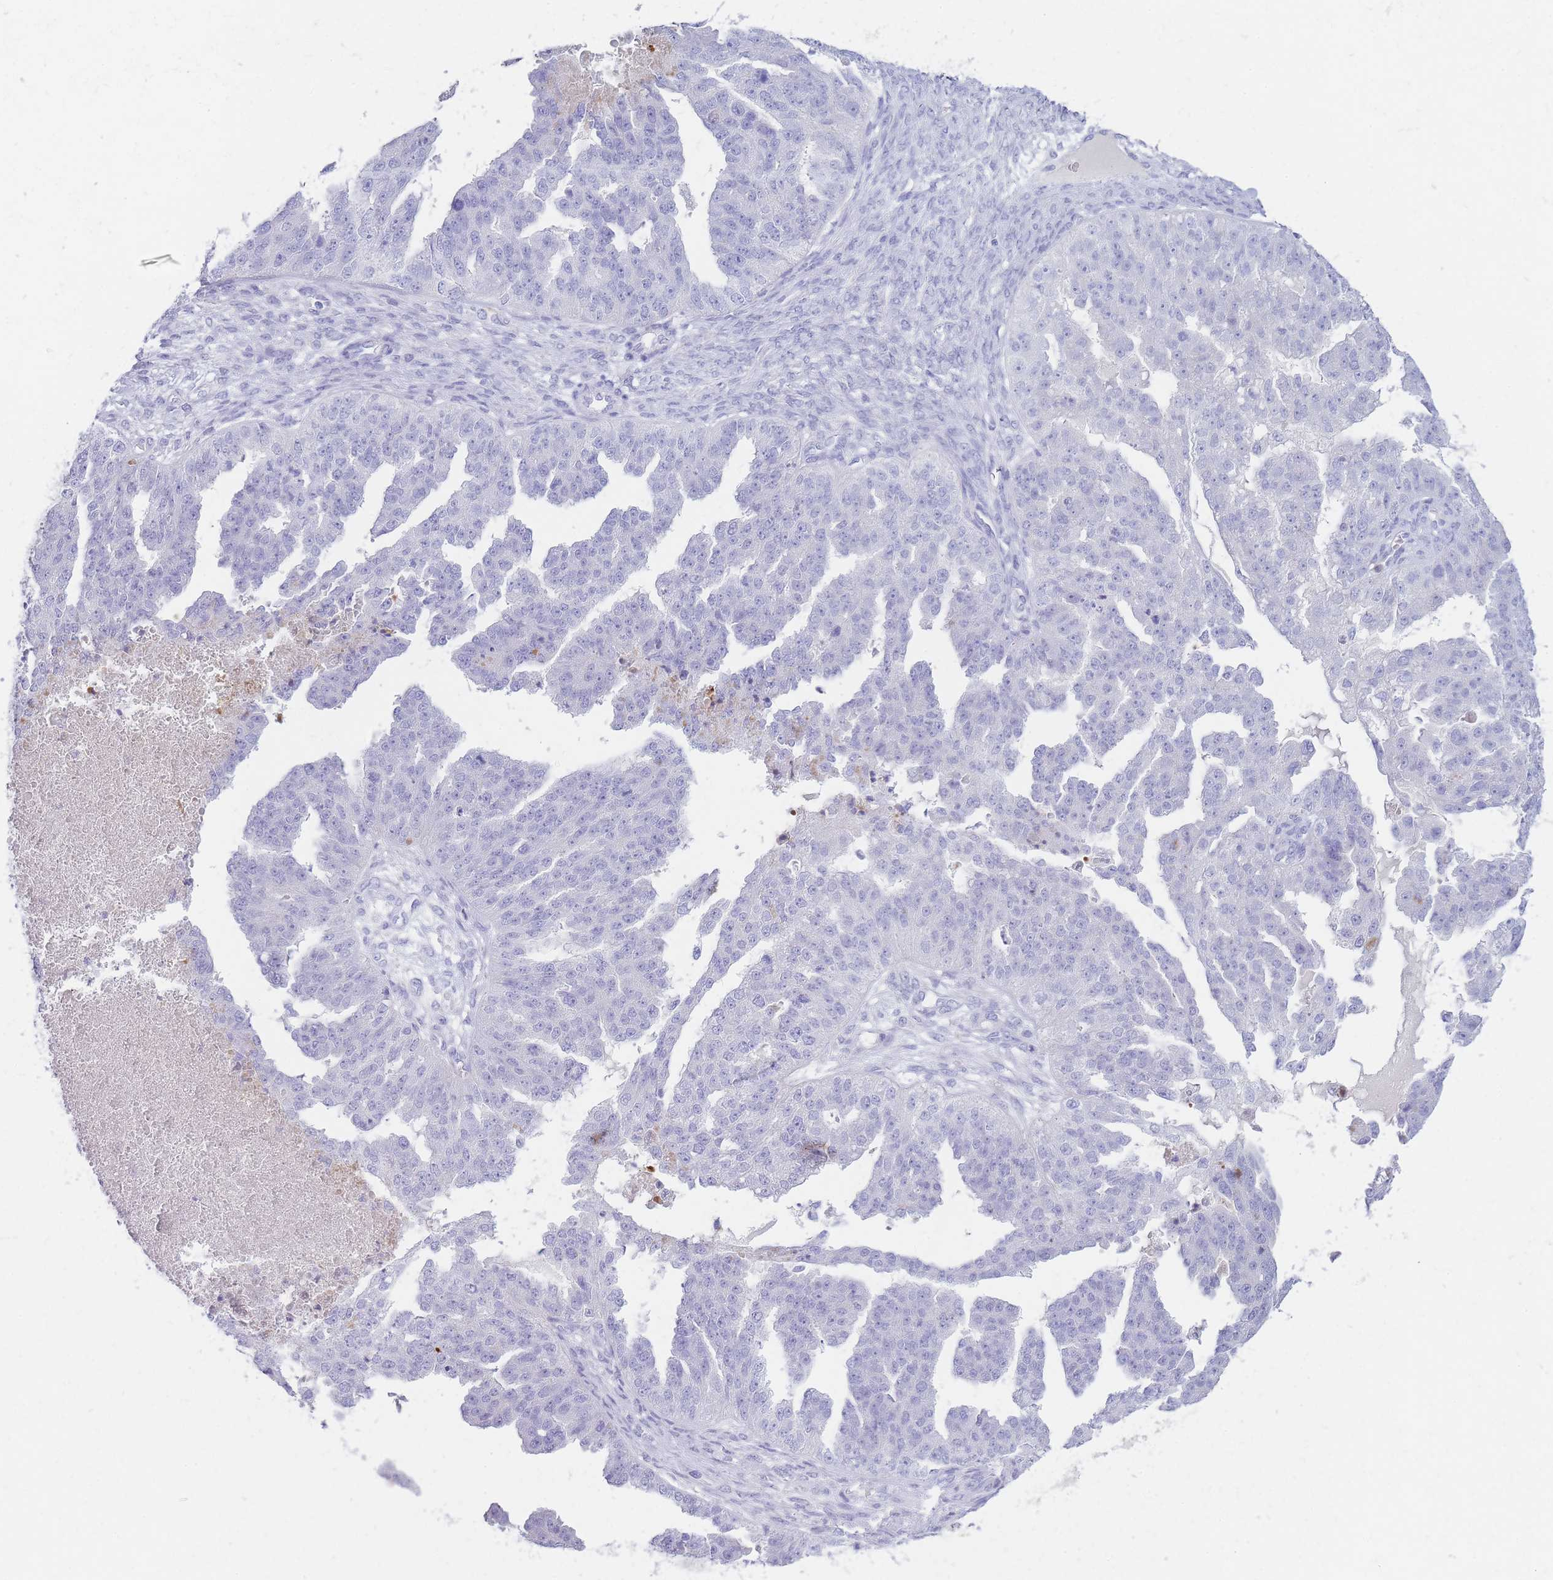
{"staining": {"intensity": "negative", "quantity": "none", "location": "none"}, "tissue": "ovarian cancer", "cell_type": "Tumor cells", "image_type": "cancer", "snomed": [{"axis": "morphology", "description": "Cystadenocarcinoma, serous, NOS"}, {"axis": "topography", "description": "Ovary"}], "caption": "Ovarian cancer was stained to show a protein in brown. There is no significant positivity in tumor cells. (DAB (3,3'-diaminobenzidine) IHC with hematoxylin counter stain).", "gene": "NKX1-2", "patient": {"sex": "female", "age": 58}}